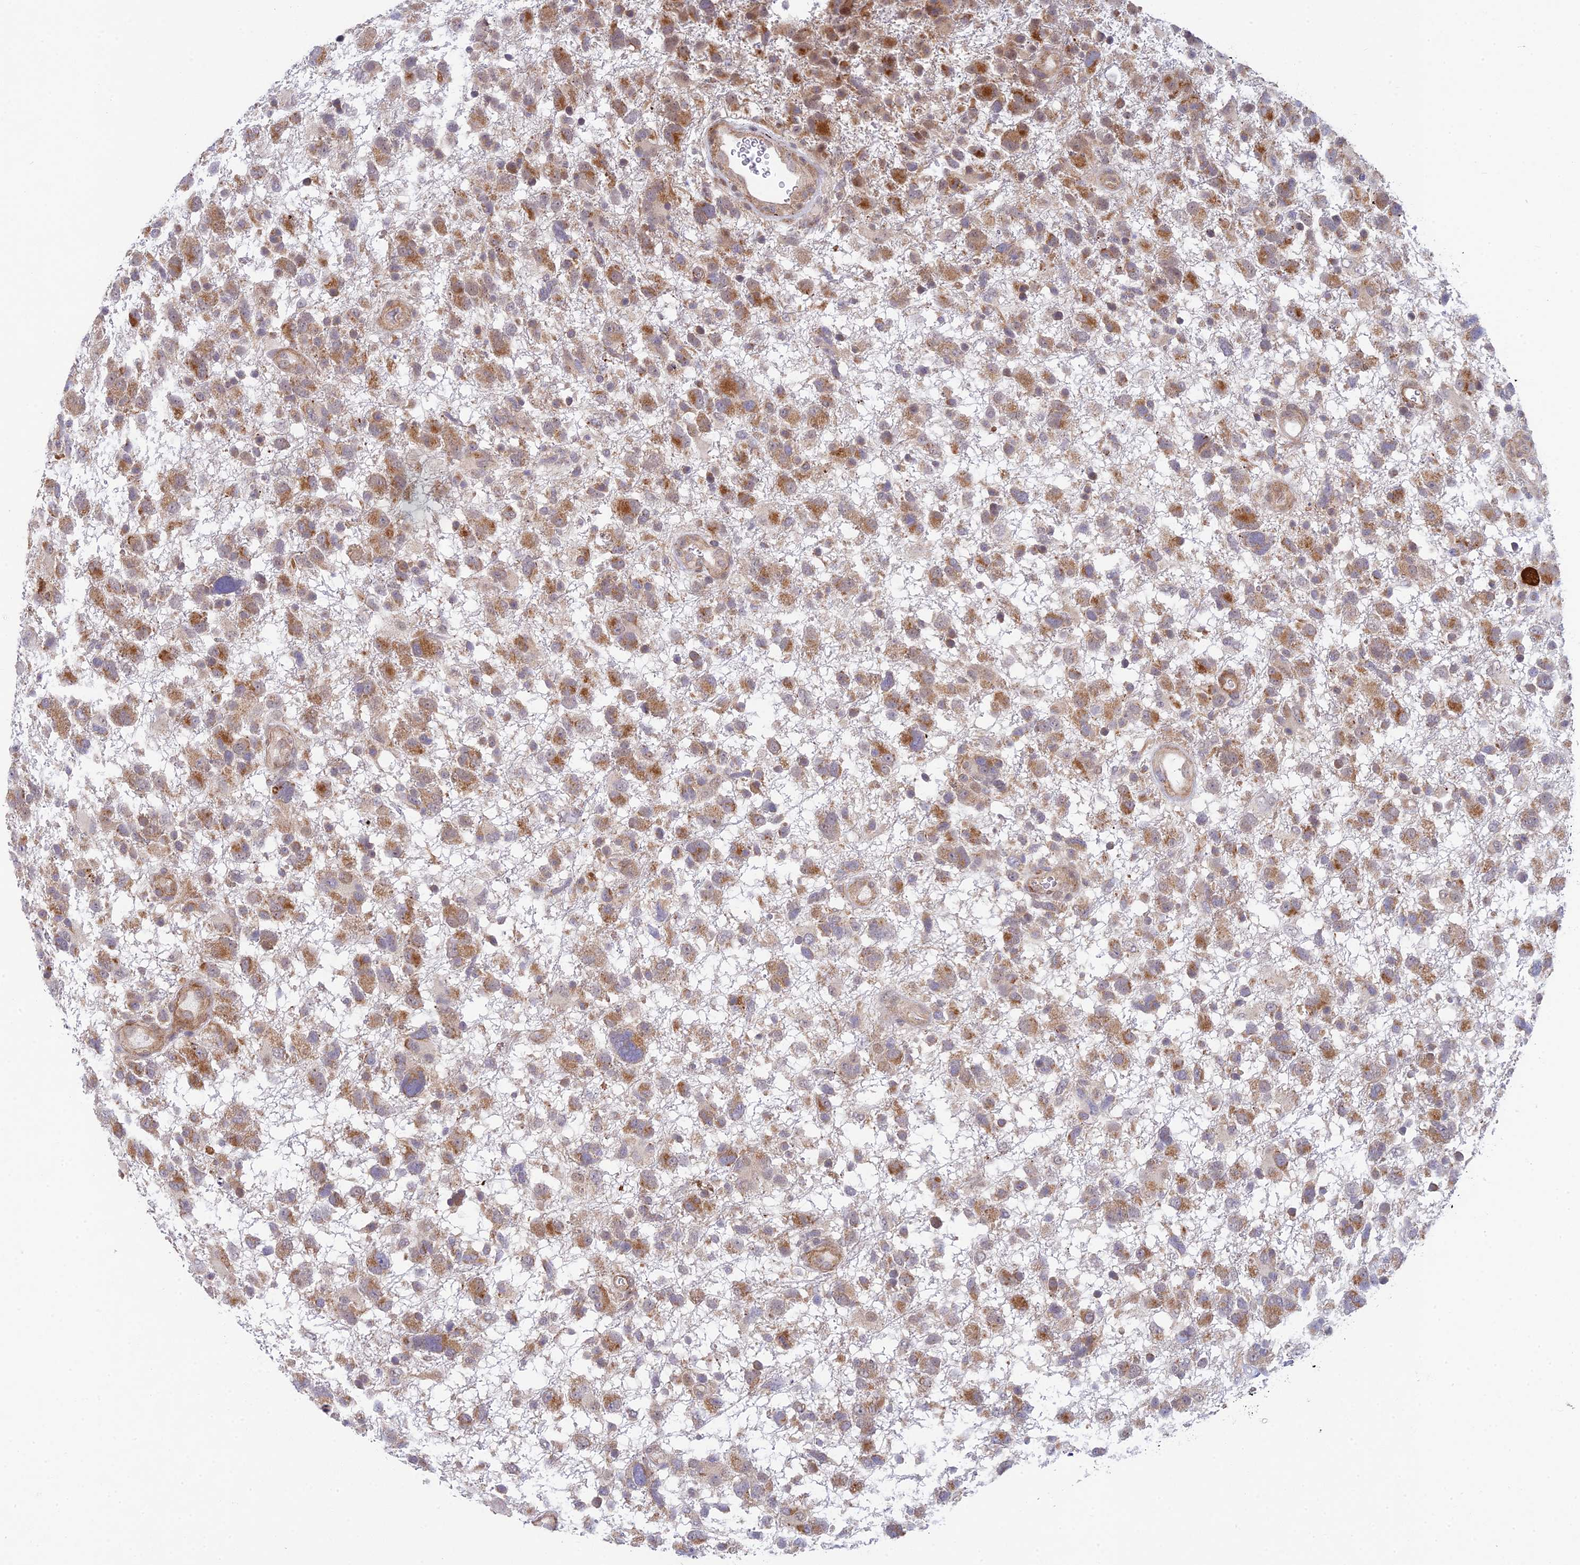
{"staining": {"intensity": "moderate", "quantity": ">75%", "location": "cytoplasmic/membranous"}, "tissue": "glioma", "cell_type": "Tumor cells", "image_type": "cancer", "snomed": [{"axis": "morphology", "description": "Glioma, malignant, High grade"}, {"axis": "topography", "description": "Brain"}], "caption": "Immunohistochemistry image of neoplastic tissue: glioma stained using immunohistochemistry (IHC) shows medium levels of moderate protein expression localized specifically in the cytoplasmic/membranous of tumor cells, appearing as a cytoplasmic/membranous brown color.", "gene": "INCA1", "patient": {"sex": "male", "age": 61}}